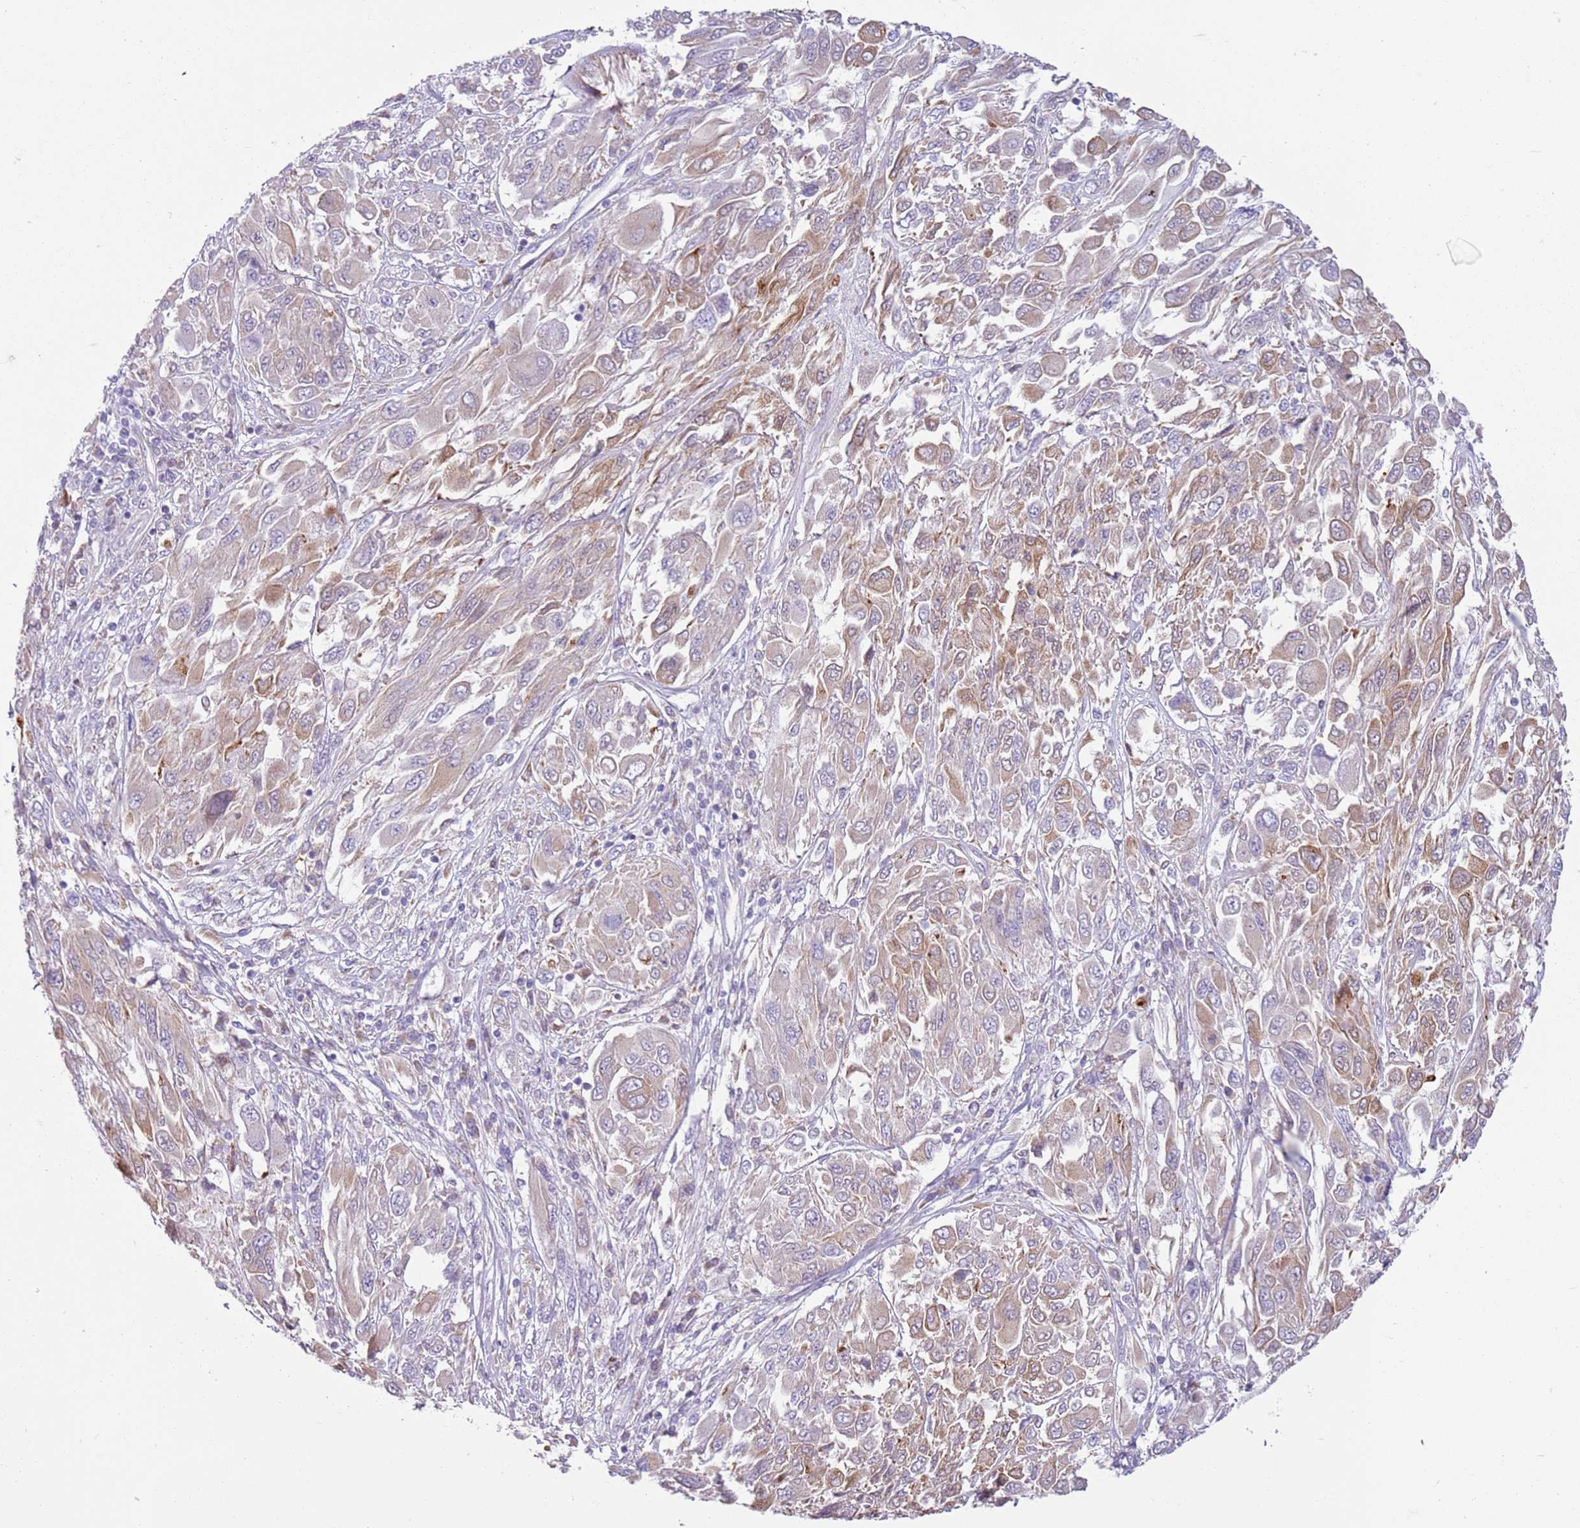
{"staining": {"intensity": "moderate", "quantity": "25%-75%", "location": "cytoplasmic/membranous"}, "tissue": "melanoma", "cell_type": "Tumor cells", "image_type": "cancer", "snomed": [{"axis": "morphology", "description": "Malignant melanoma, NOS"}, {"axis": "topography", "description": "Skin"}], "caption": "Protein staining exhibits moderate cytoplasmic/membranous positivity in about 25%-75% of tumor cells in malignant melanoma. Immunohistochemistry (ihc) stains the protein of interest in brown and the nuclei are stained blue.", "gene": "OAF", "patient": {"sex": "female", "age": 91}}